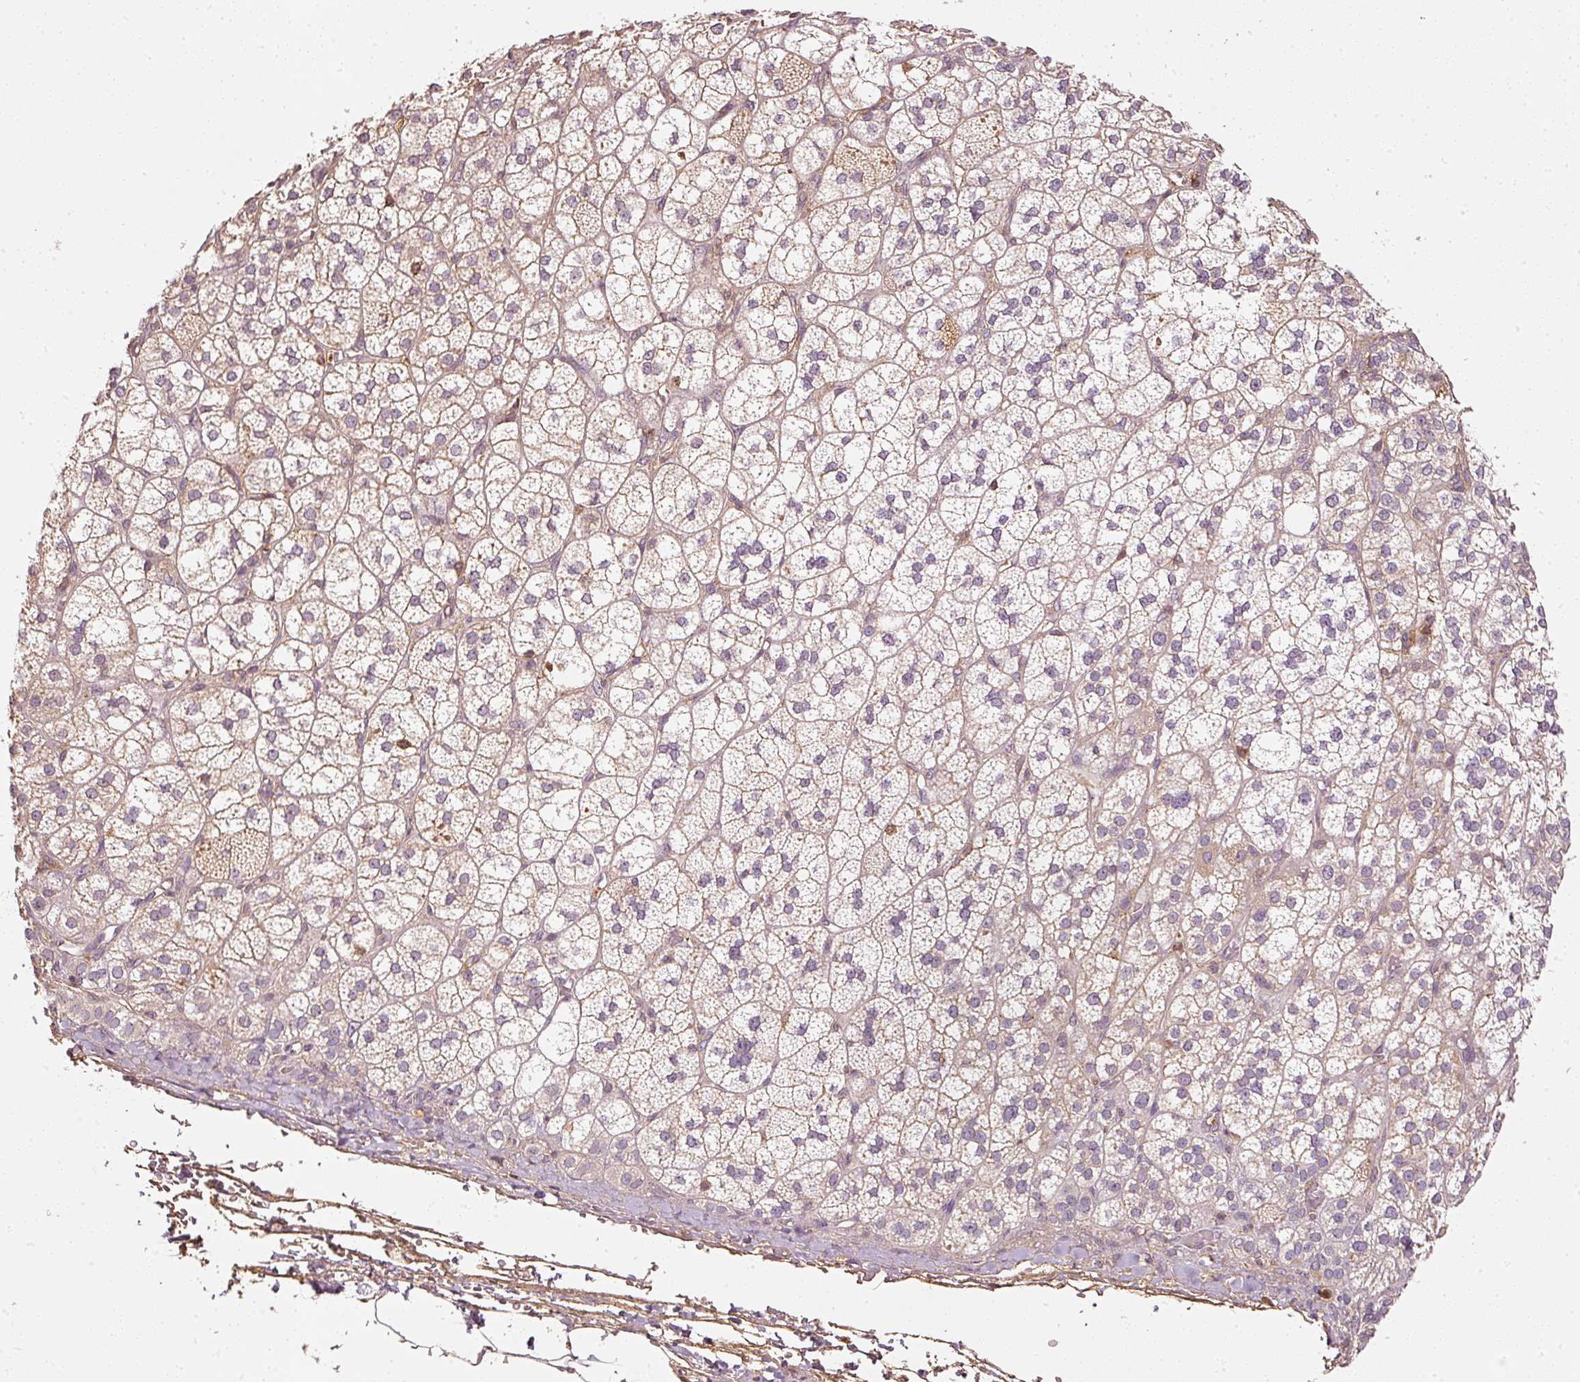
{"staining": {"intensity": "weak", "quantity": ">75%", "location": "cytoplasmic/membranous"}, "tissue": "adrenal gland", "cell_type": "Glandular cells", "image_type": "normal", "snomed": [{"axis": "morphology", "description": "Normal tissue, NOS"}, {"axis": "topography", "description": "Adrenal gland"}], "caption": "The micrograph exhibits staining of benign adrenal gland, revealing weak cytoplasmic/membranous protein positivity (brown color) within glandular cells. (DAB IHC with brightfield microscopy, high magnification).", "gene": "EVL", "patient": {"sex": "female", "age": 60}}